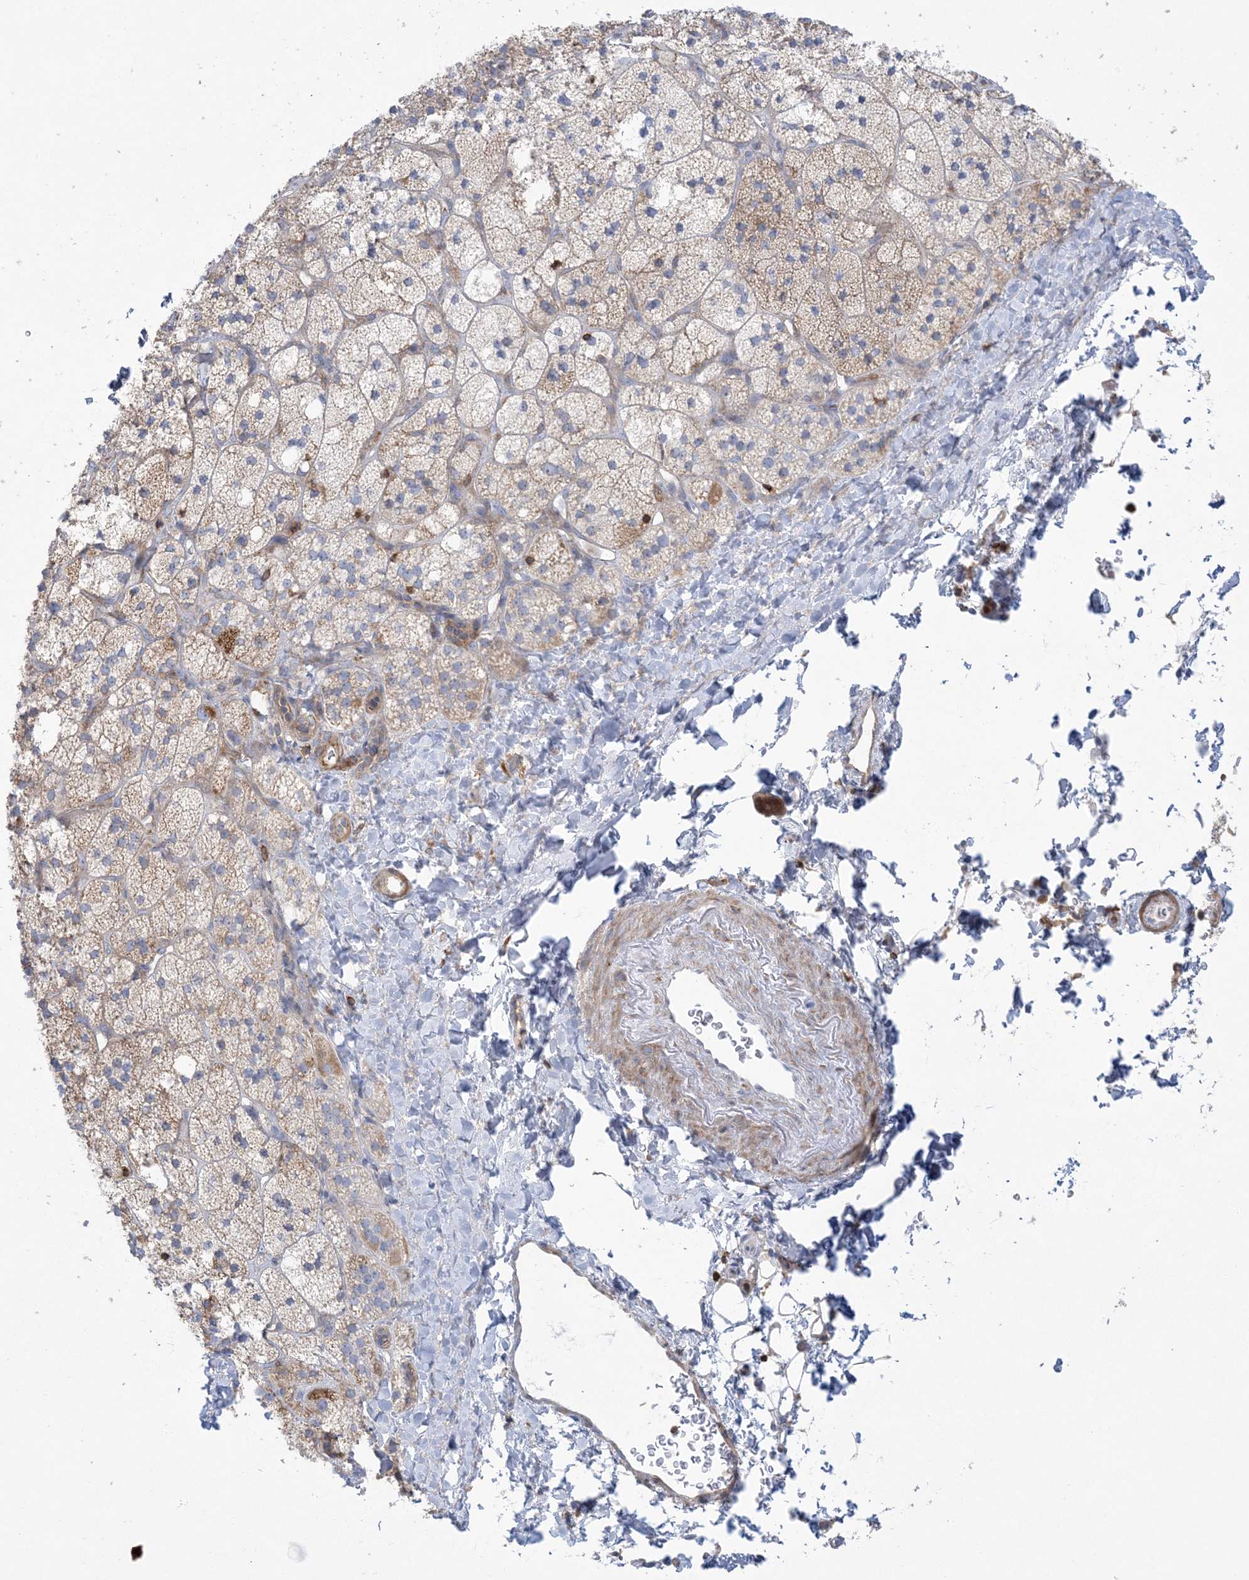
{"staining": {"intensity": "moderate", "quantity": "25%-75%", "location": "cytoplasmic/membranous"}, "tissue": "adrenal gland", "cell_type": "Glandular cells", "image_type": "normal", "snomed": [{"axis": "morphology", "description": "Normal tissue, NOS"}, {"axis": "topography", "description": "Adrenal gland"}], "caption": "Adrenal gland stained with IHC displays moderate cytoplasmic/membranous expression in approximately 25%-75% of glandular cells.", "gene": "ARHGAP30", "patient": {"sex": "male", "age": 61}}